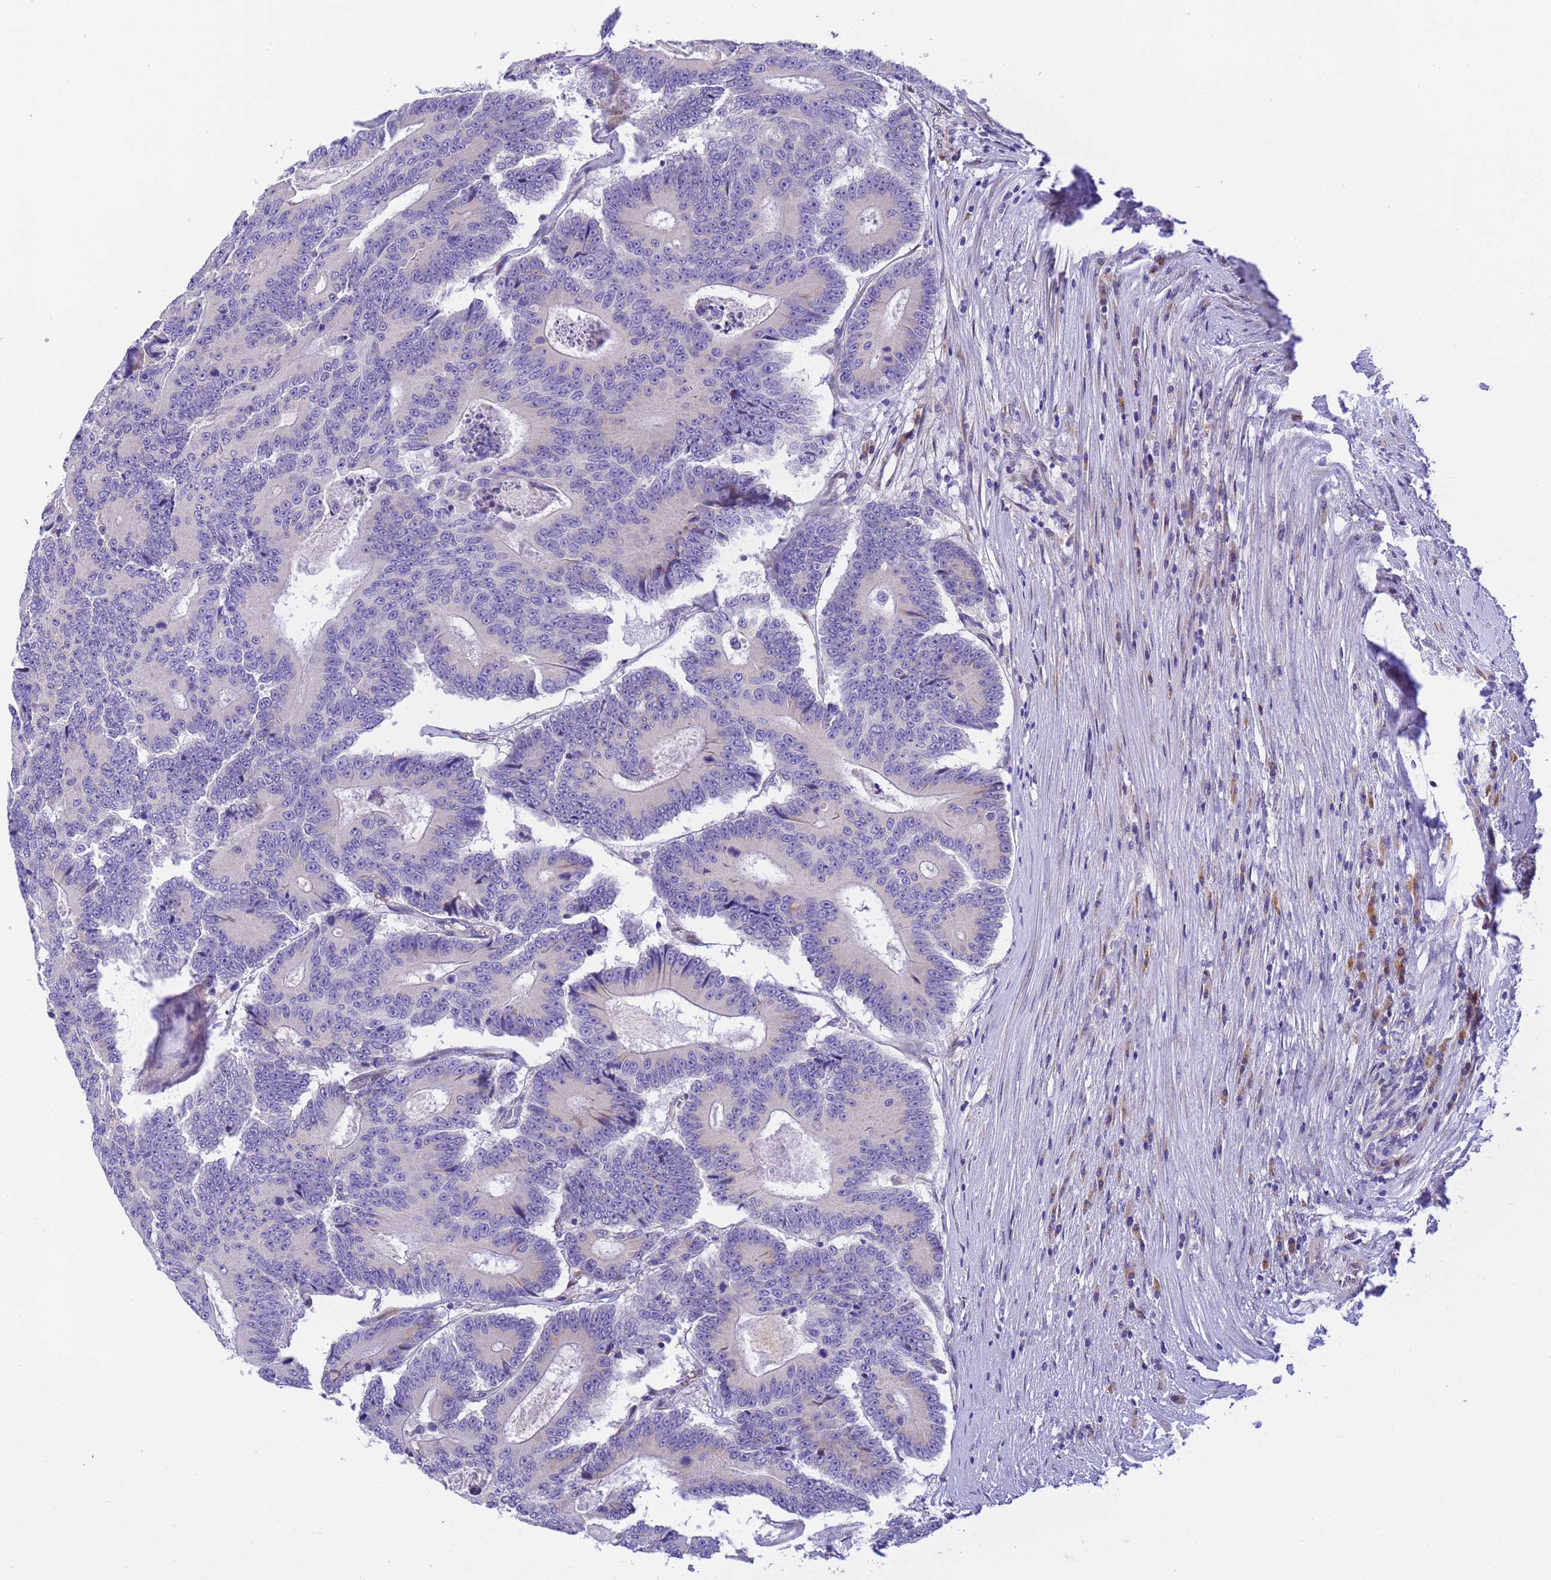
{"staining": {"intensity": "negative", "quantity": "none", "location": "none"}, "tissue": "colorectal cancer", "cell_type": "Tumor cells", "image_type": "cancer", "snomed": [{"axis": "morphology", "description": "Adenocarcinoma, NOS"}, {"axis": "topography", "description": "Colon"}], "caption": "Immunohistochemical staining of colorectal cancer exhibits no significant staining in tumor cells.", "gene": "RHBDD3", "patient": {"sex": "male", "age": 83}}